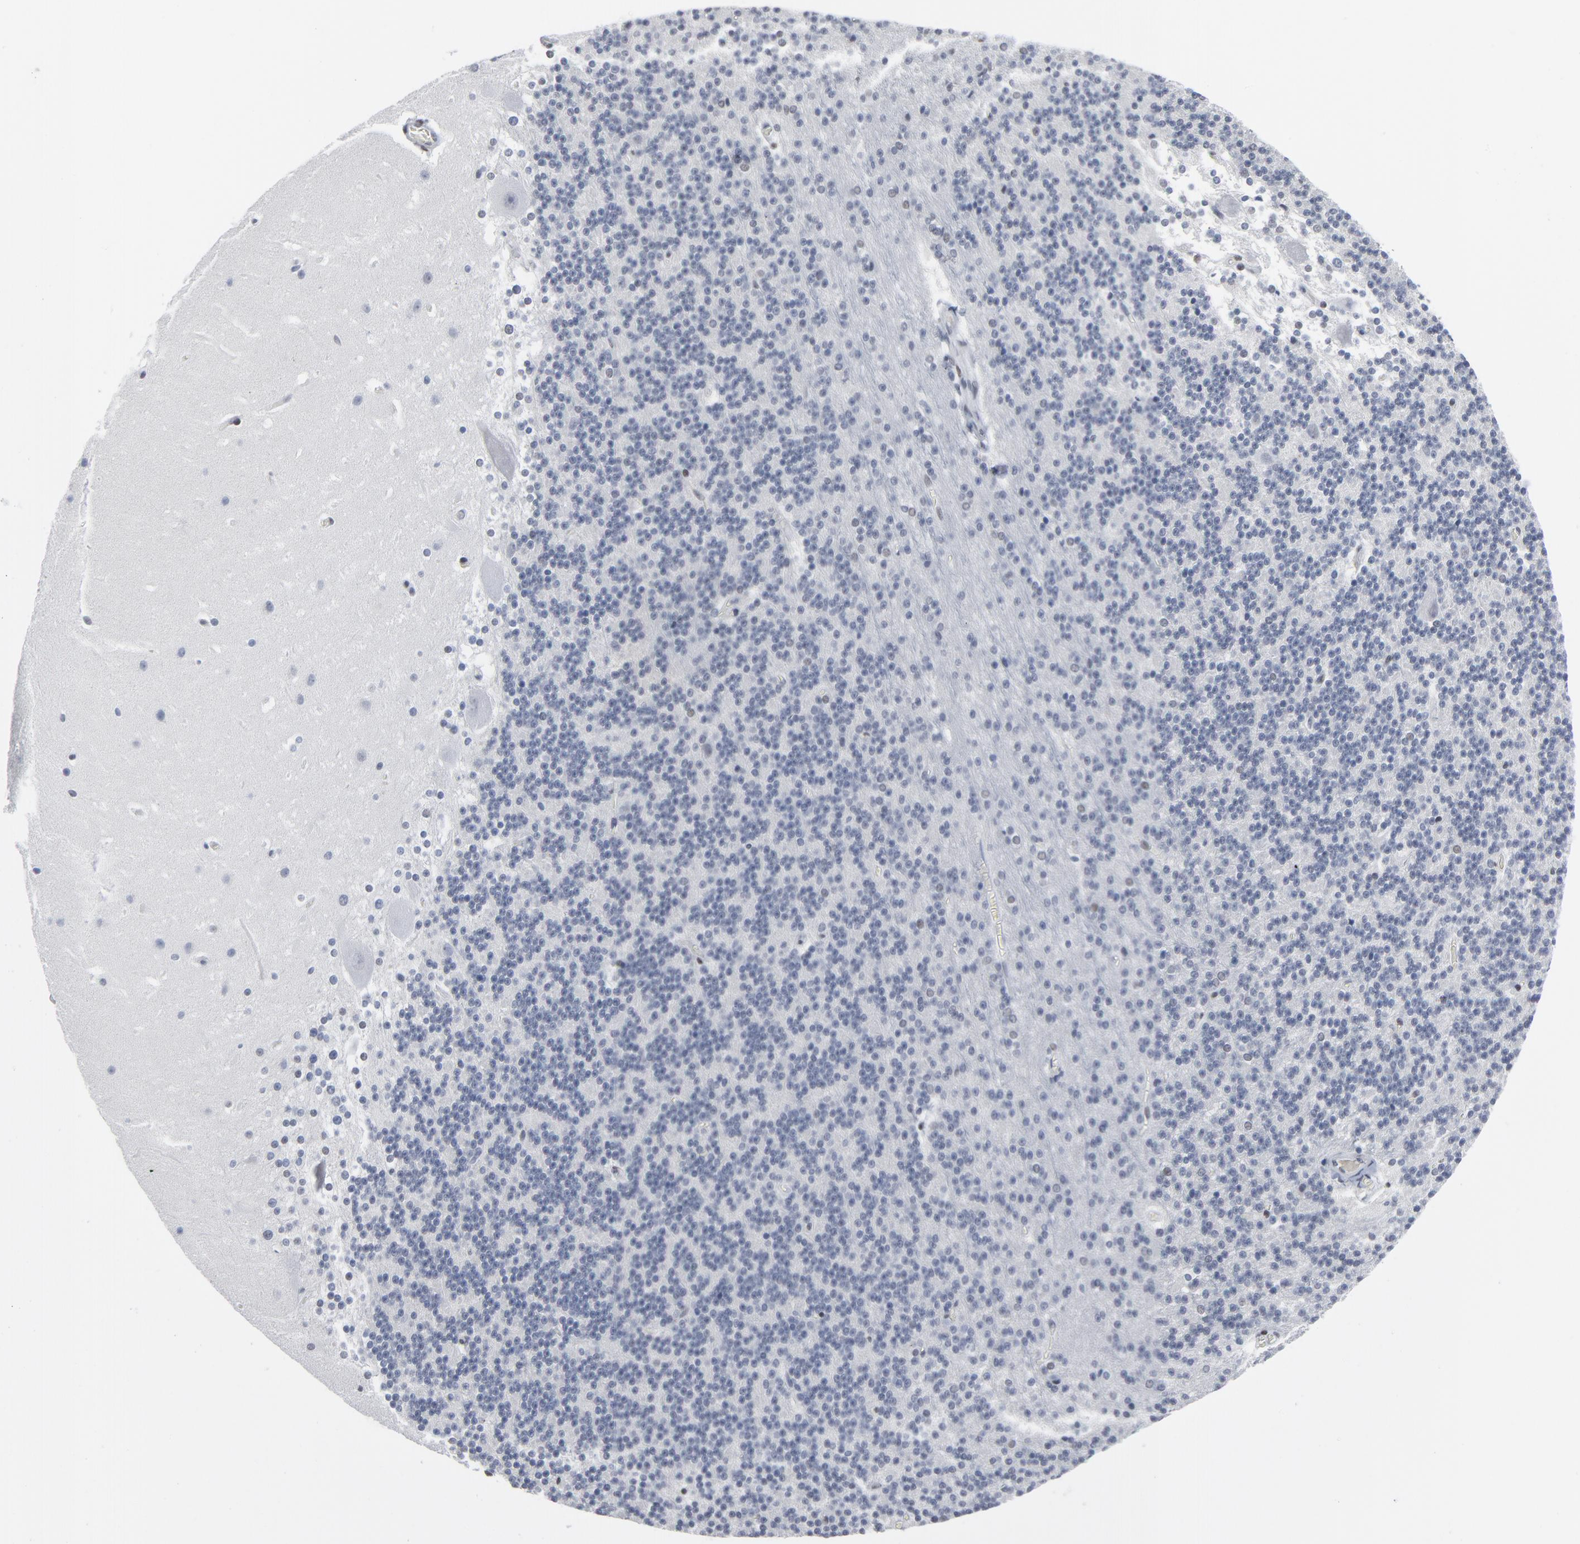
{"staining": {"intensity": "negative", "quantity": "none", "location": "none"}, "tissue": "cerebellum", "cell_type": "Cells in granular layer", "image_type": "normal", "snomed": [{"axis": "morphology", "description": "Normal tissue, NOS"}, {"axis": "topography", "description": "Cerebellum"}], "caption": "A histopathology image of human cerebellum is negative for staining in cells in granular layer. Nuclei are stained in blue.", "gene": "ATF7", "patient": {"sex": "female", "age": 19}}